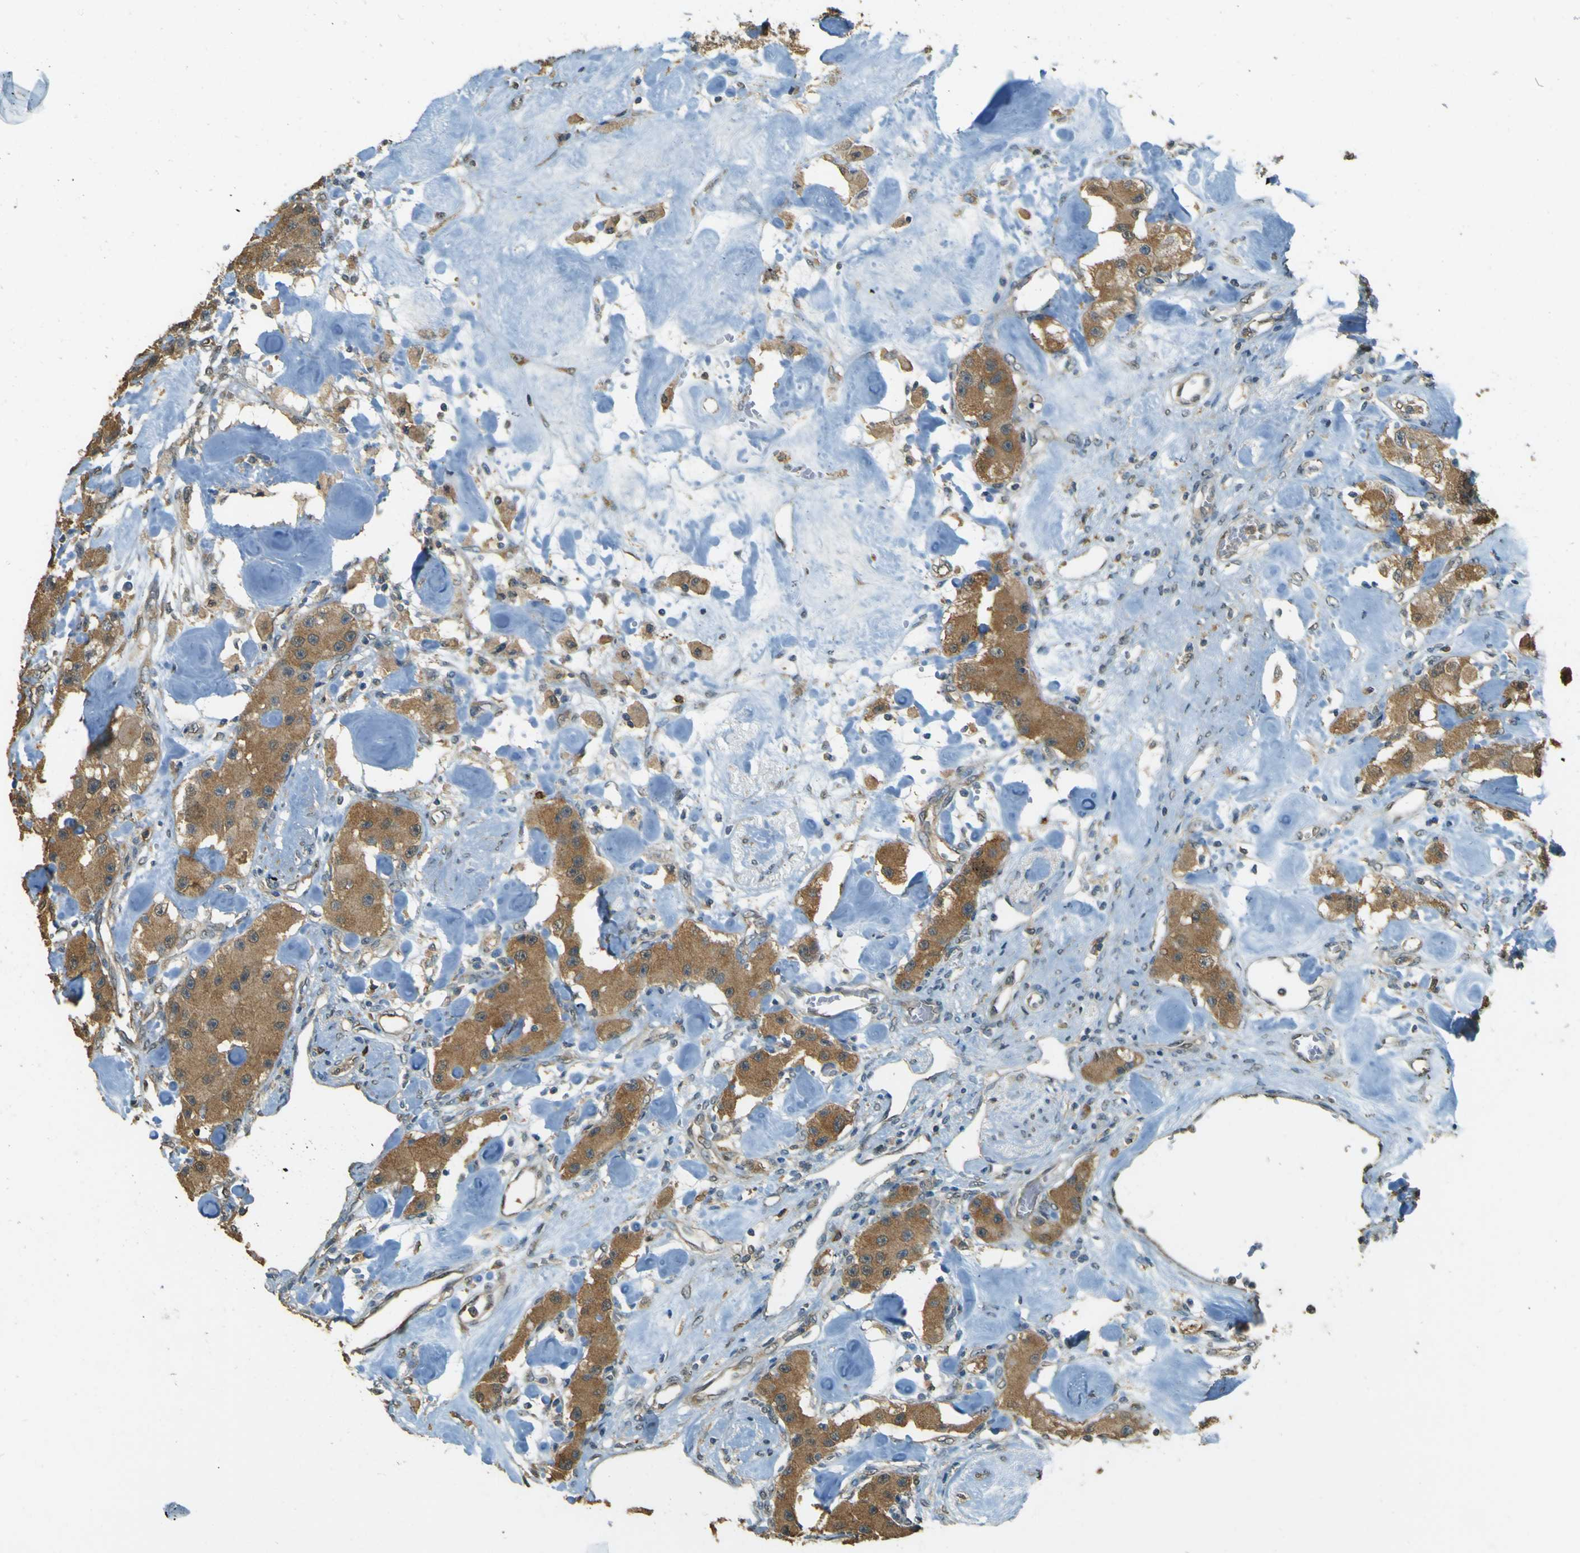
{"staining": {"intensity": "moderate", "quantity": ">75%", "location": "cytoplasmic/membranous"}, "tissue": "carcinoid", "cell_type": "Tumor cells", "image_type": "cancer", "snomed": [{"axis": "morphology", "description": "Carcinoid, malignant, NOS"}, {"axis": "topography", "description": "Pancreas"}], "caption": "This histopathology image exhibits immunohistochemistry (IHC) staining of carcinoid, with medium moderate cytoplasmic/membranous positivity in about >75% of tumor cells.", "gene": "GOLGA1", "patient": {"sex": "male", "age": 41}}